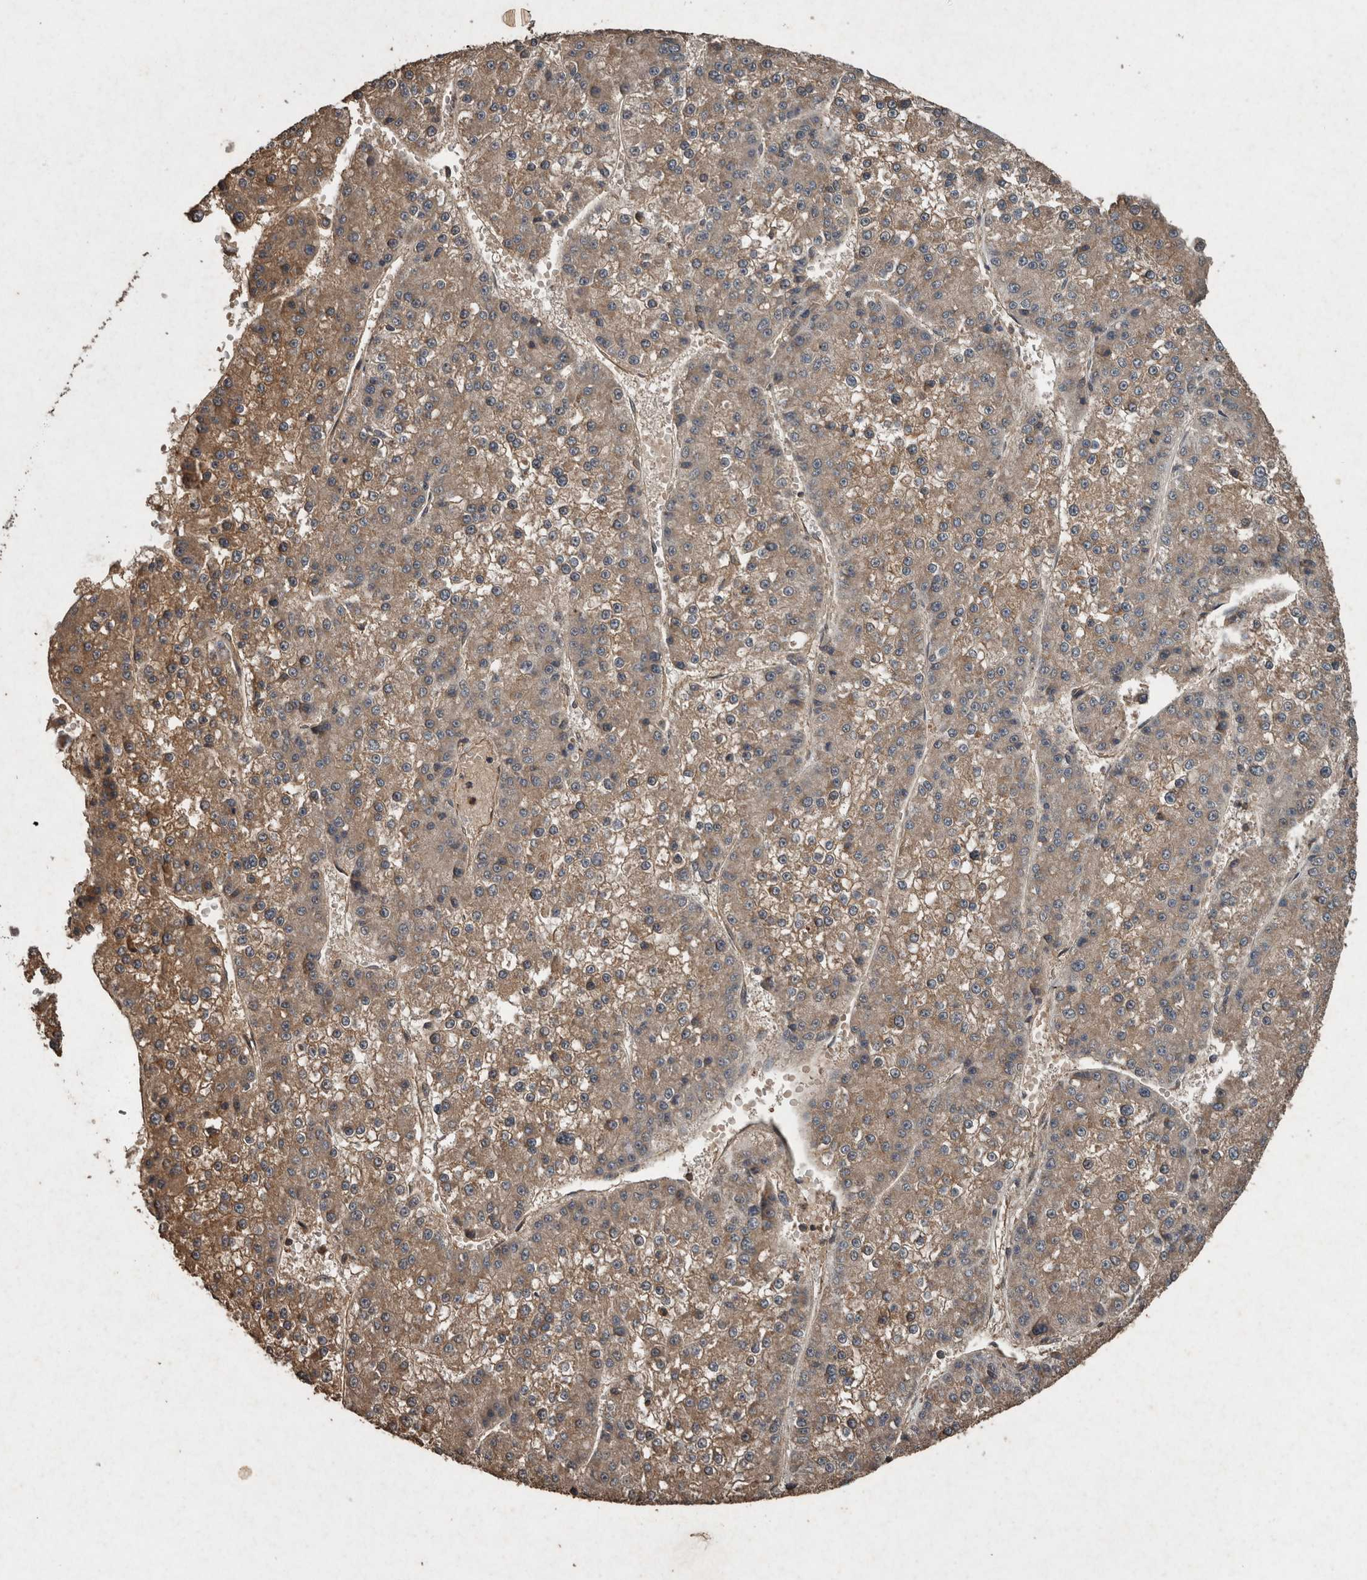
{"staining": {"intensity": "moderate", "quantity": "25%-75%", "location": "cytoplasmic/membranous"}, "tissue": "liver cancer", "cell_type": "Tumor cells", "image_type": "cancer", "snomed": [{"axis": "morphology", "description": "Carcinoma, Hepatocellular, NOS"}, {"axis": "topography", "description": "Liver"}], "caption": "This is an image of immunohistochemistry (IHC) staining of hepatocellular carcinoma (liver), which shows moderate expression in the cytoplasmic/membranous of tumor cells.", "gene": "FGFRL1", "patient": {"sex": "female", "age": 73}}